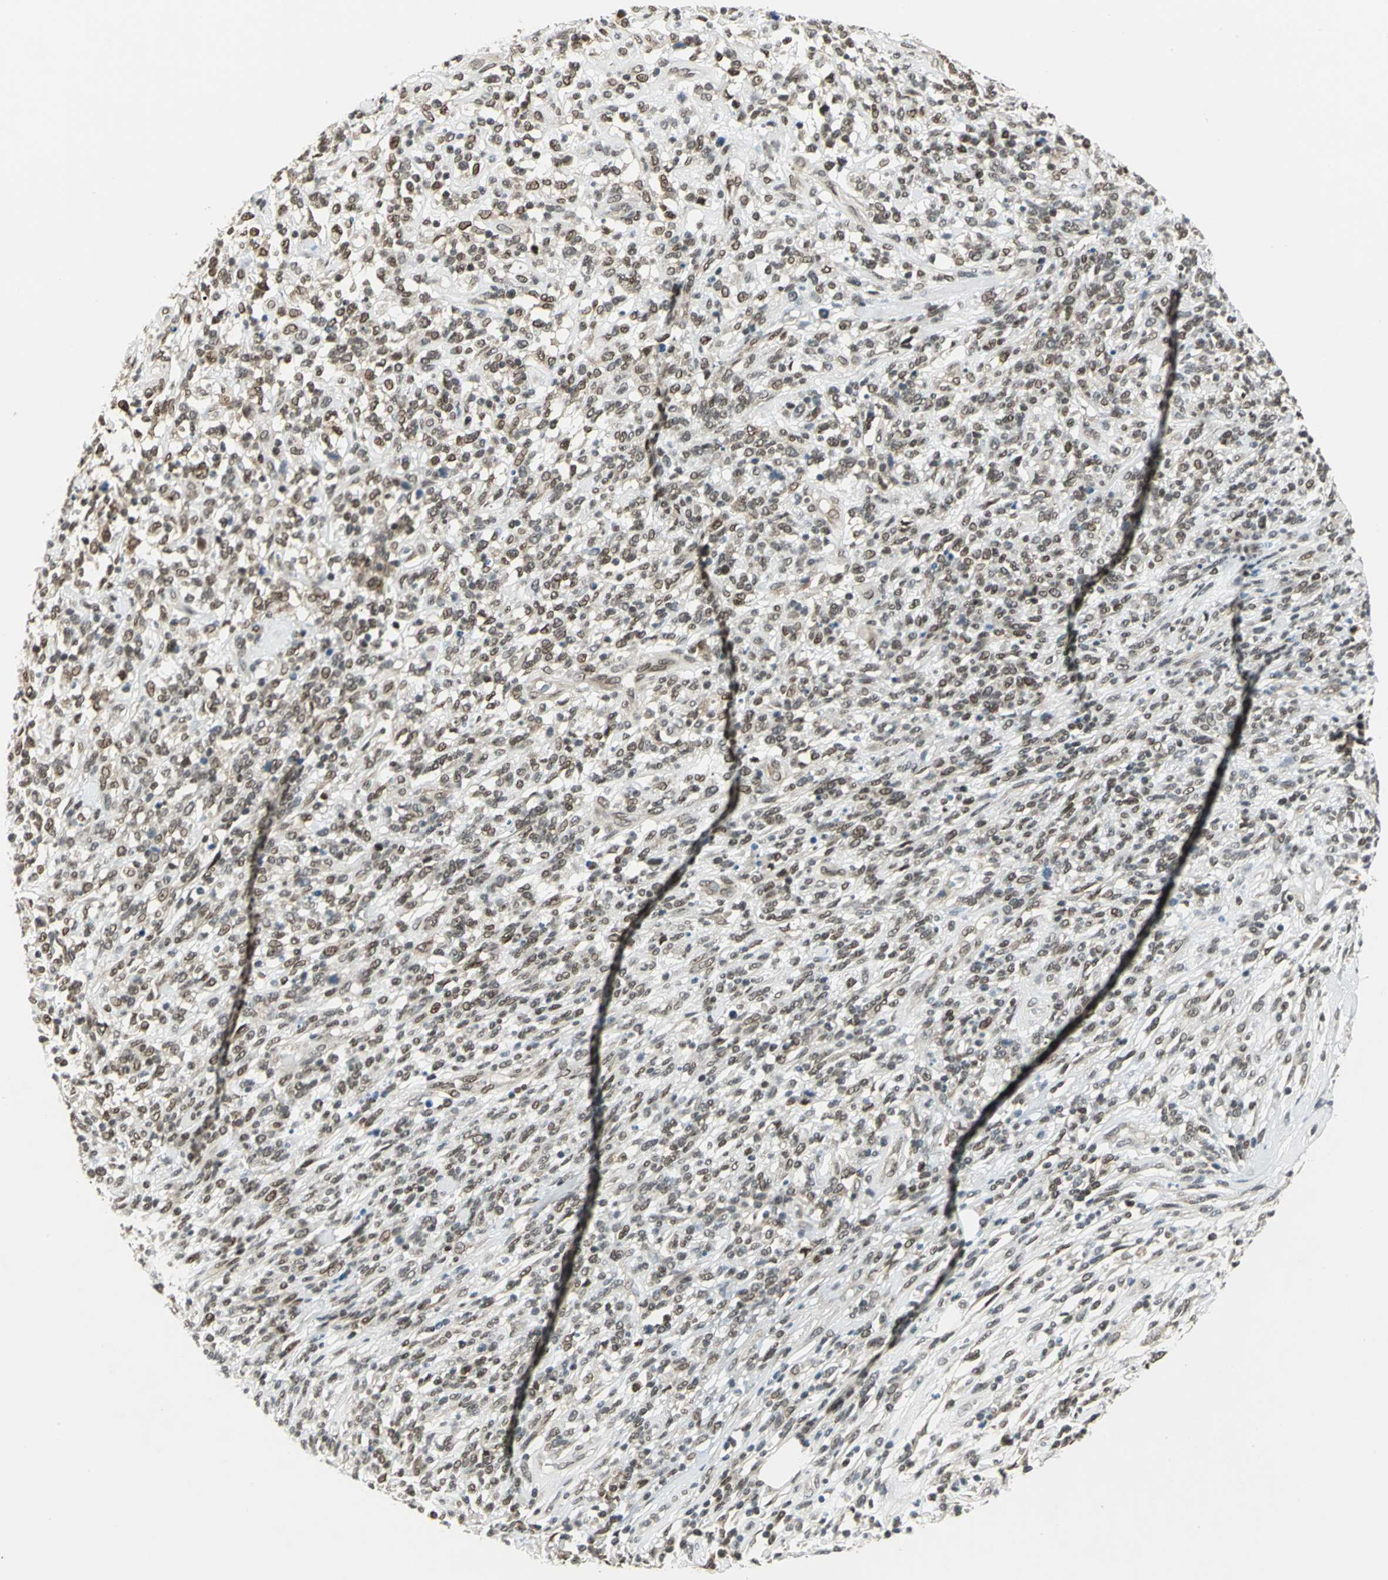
{"staining": {"intensity": "weak", "quantity": "25%-75%", "location": "nuclear"}, "tissue": "lymphoma", "cell_type": "Tumor cells", "image_type": "cancer", "snomed": [{"axis": "morphology", "description": "Malignant lymphoma, non-Hodgkin's type, High grade"}, {"axis": "topography", "description": "Lymph node"}], "caption": "A brown stain labels weak nuclear expression of a protein in lymphoma tumor cells.", "gene": "RAD17", "patient": {"sex": "female", "age": 73}}